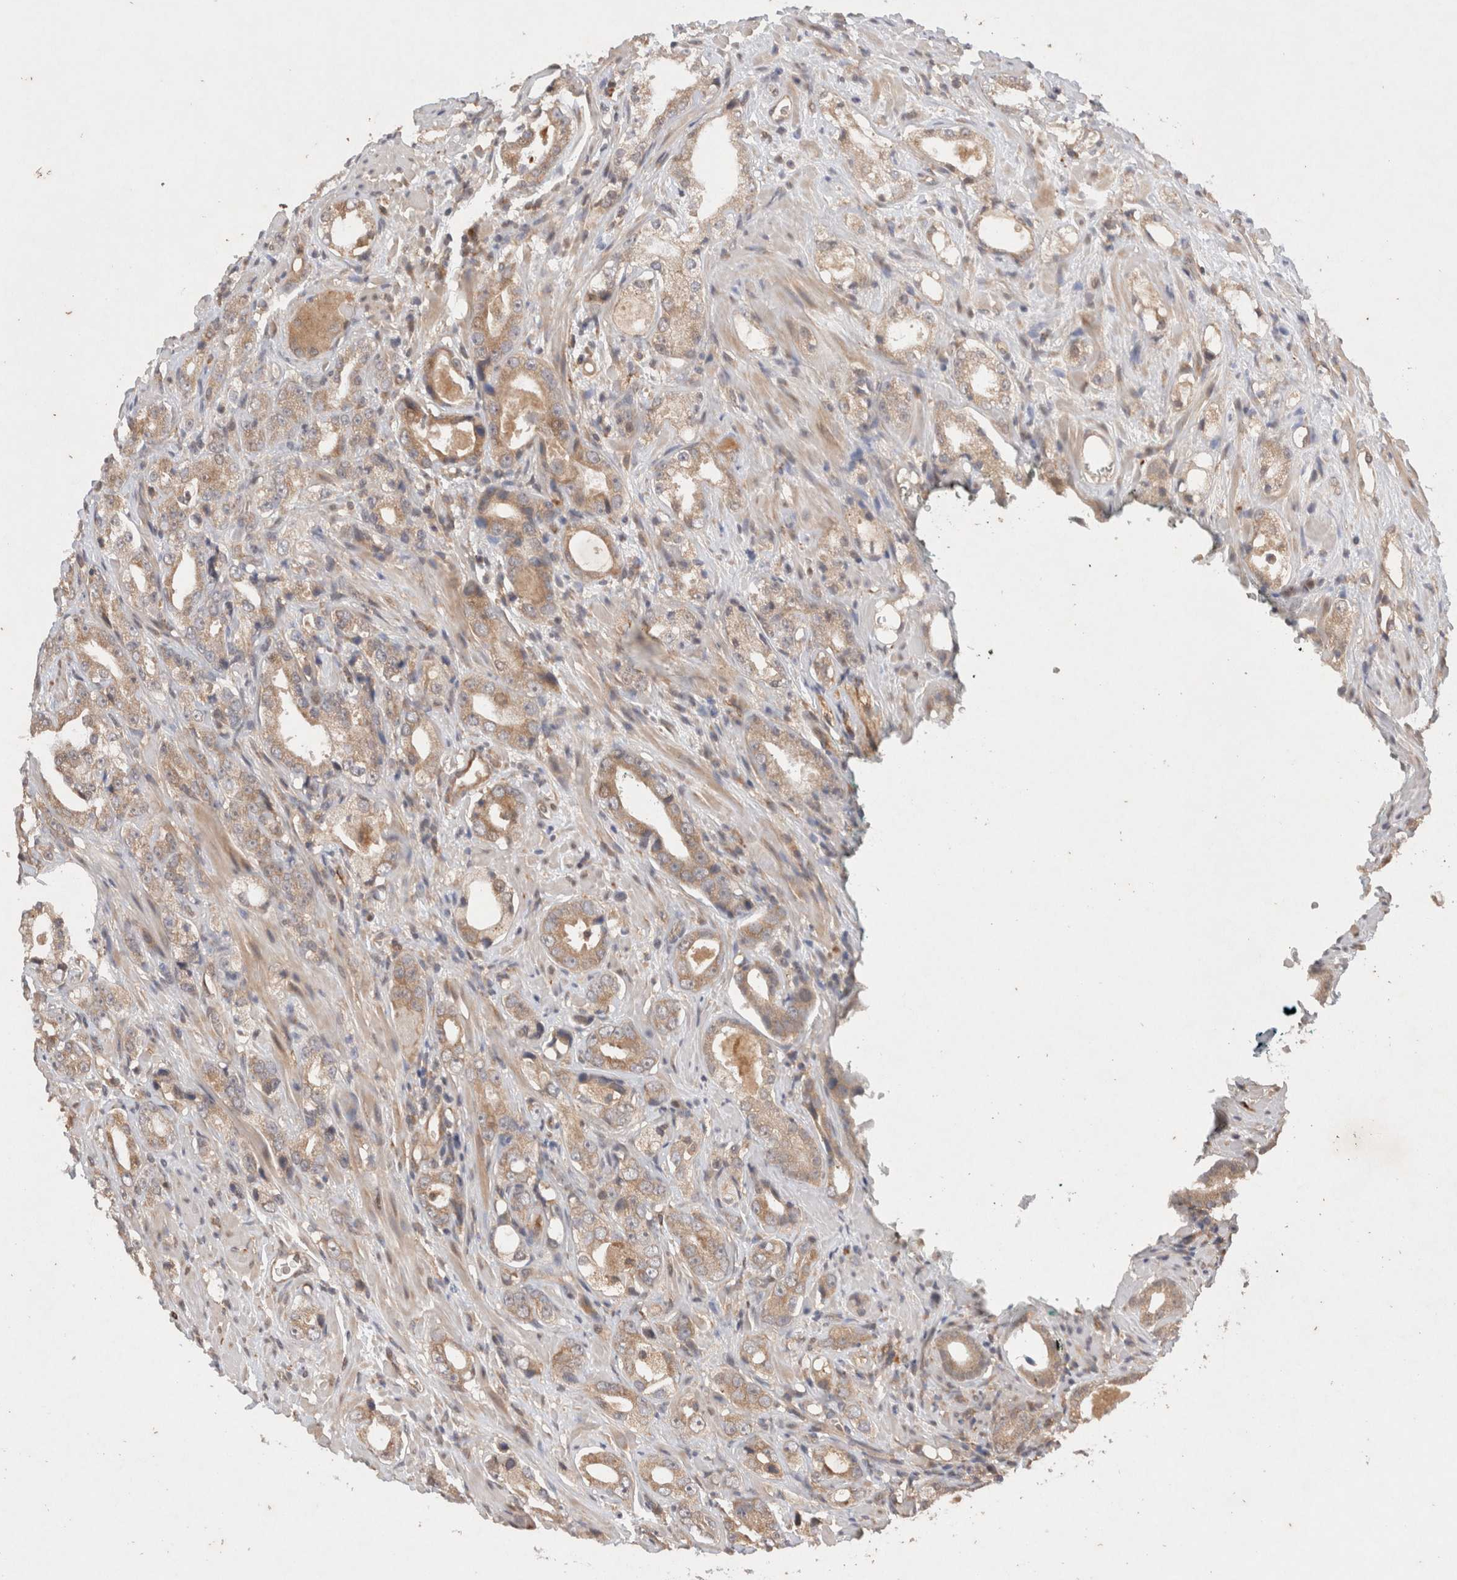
{"staining": {"intensity": "moderate", "quantity": ">75%", "location": "cytoplasmic/membranous"}, "tissue": "prostate cancer", "cell_type": "Tumor cells", "image_type": "cancer", "snomed": [{"axis": "morphology", "description": "Adenocarcinoma, High grade"}, {"axis": "topography", "description": "Prostate"}], "caption": "Prostate adenocarcinoma (high-grade) was stained to show a protein in brown. There is medium levels of moderate cytoplasmic/membranous expression in about >75% of tumor cells.", "gene": "KLHL20", "patient": {"sex": "male", "age": 63}}